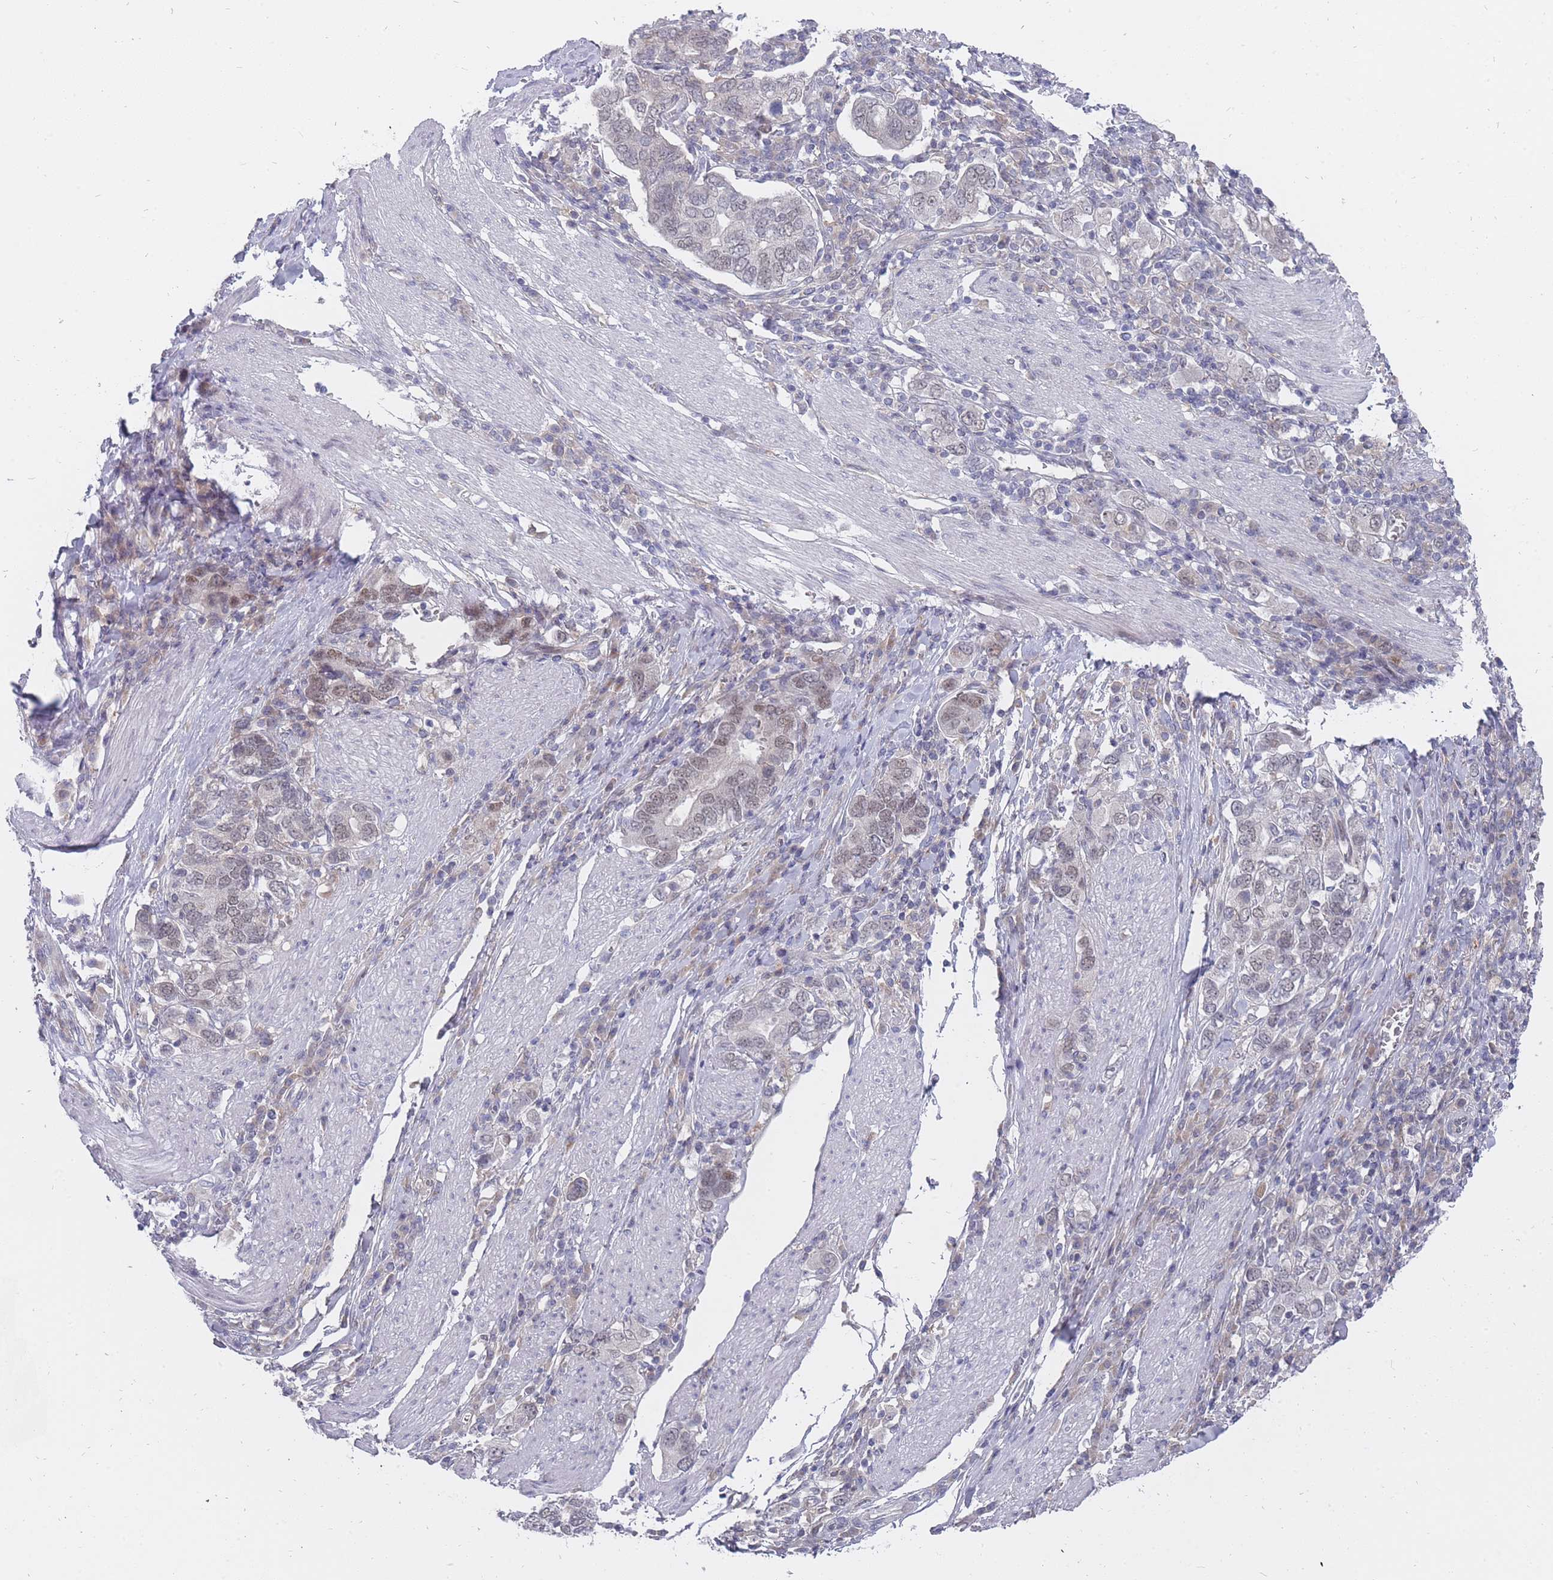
{"staining": {"intensity": "negative", "quantity": "none", "location": "none"}, "tissue": "stomach cancer", "cell_type": "Tumor cells", "image_type": "cancer", "snomed": [{"axis": "morphology", "description": "Adenocarcinoma, NOS"}, {"axis": "topography", "description": "Stomach, upper"}, {"axis": "topography", "description": "Stomach"}], "caption": "High magnification brightfield microscopy of stomach cancer (adenocarcinoma) stained with DAB (3,3'-diaminobenzidine) (brown) and counterstained with hematoxylin (blue): tumor cells show no significant staining.", "gene": "GINS1", "patient": {"sex": "male", "age": 62}}